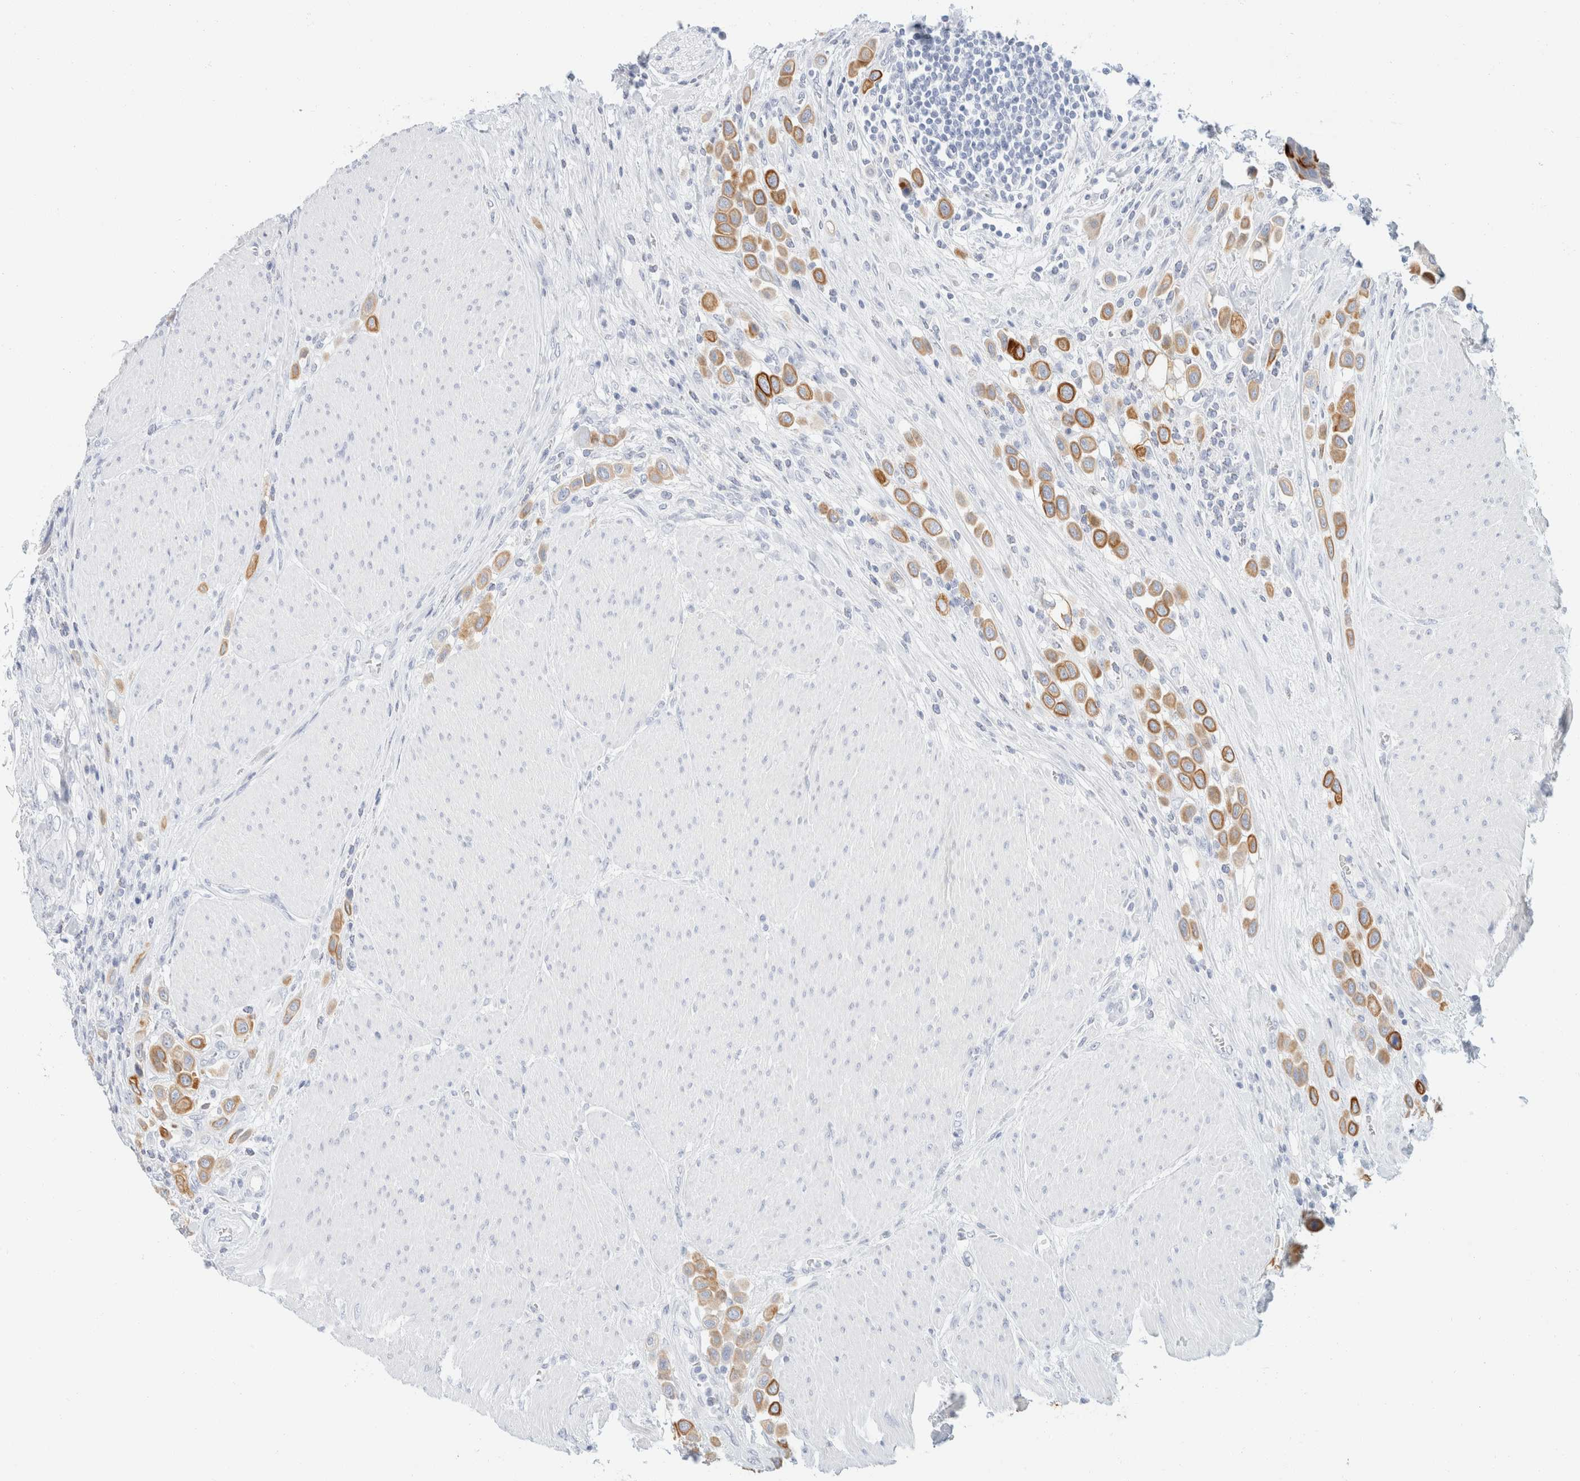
{"staining": {"intensity": "moderate", "quantity": ">75%", "location": "cytoplasmic/membranous"}, "tissue": "urothelial cancer", "cell_type": "Tumor cells", "image_type": "cancer", "snomed": [{"axis": "morphology", "description": "Urothelial carcinoma, High grade"}, {"axis": "topography", "description": "Urinary bladder"}], "caption": "The immunohistochemical stain shows moderate cytoplasmic/membranous positivity in tumor cells of urothelial cancer tissue. Nuclei are stained in blue.", "gene": "KRT20", "patient": {"sex": "male", "age": 50}}